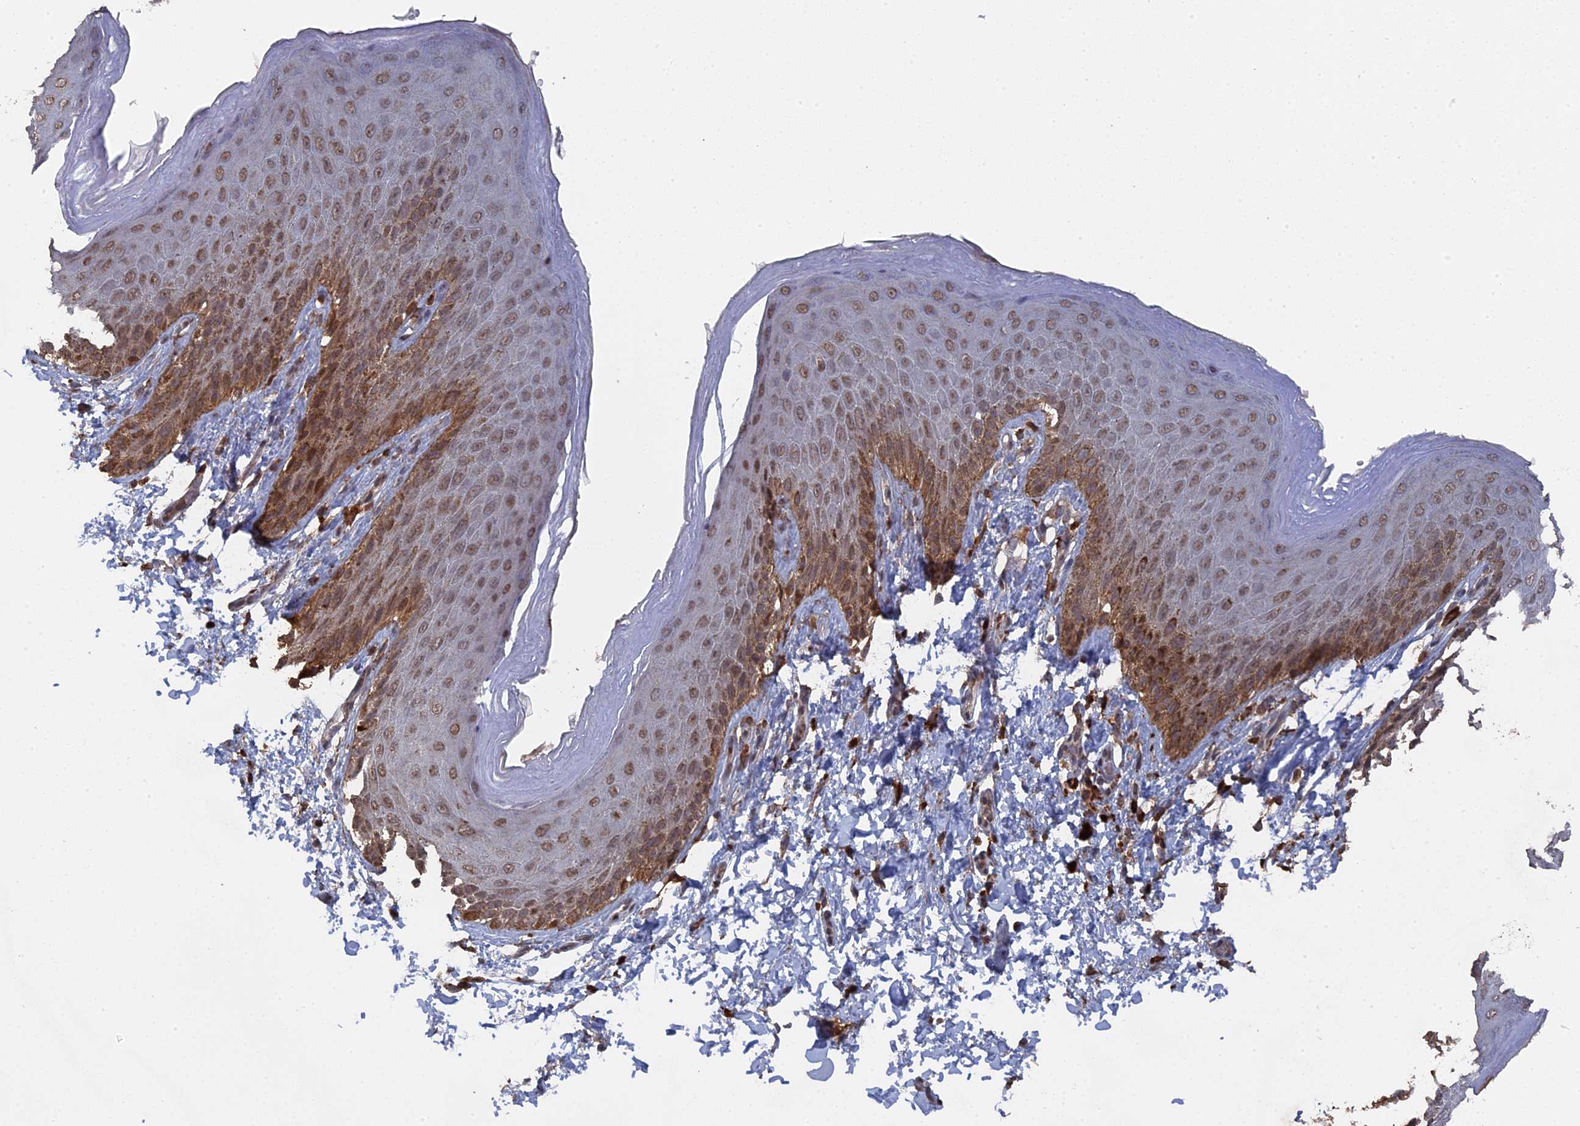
{"staining": {"intensity": "moderate", "quantity": ">75%", "location": "cytoplasmic/membranous,nuclear"}, "tissue": "skin", "cell_type": "Epidermal cells", "image_type": "normal", "snomed": [{"axis": "morphology", "description": "Normal tissue, NOS"}, {"axis": "topography", "description": "Anal"}], "caption": "Approximately >75% of epidermal cells in benign human skin exhibit moderate cytoplasmic/membranous,nuclear protein positivity as visualized by brown immunohistochemical staining.", "gene": "CEACAM21", "patient": {"sex": "male", "age": 44}}